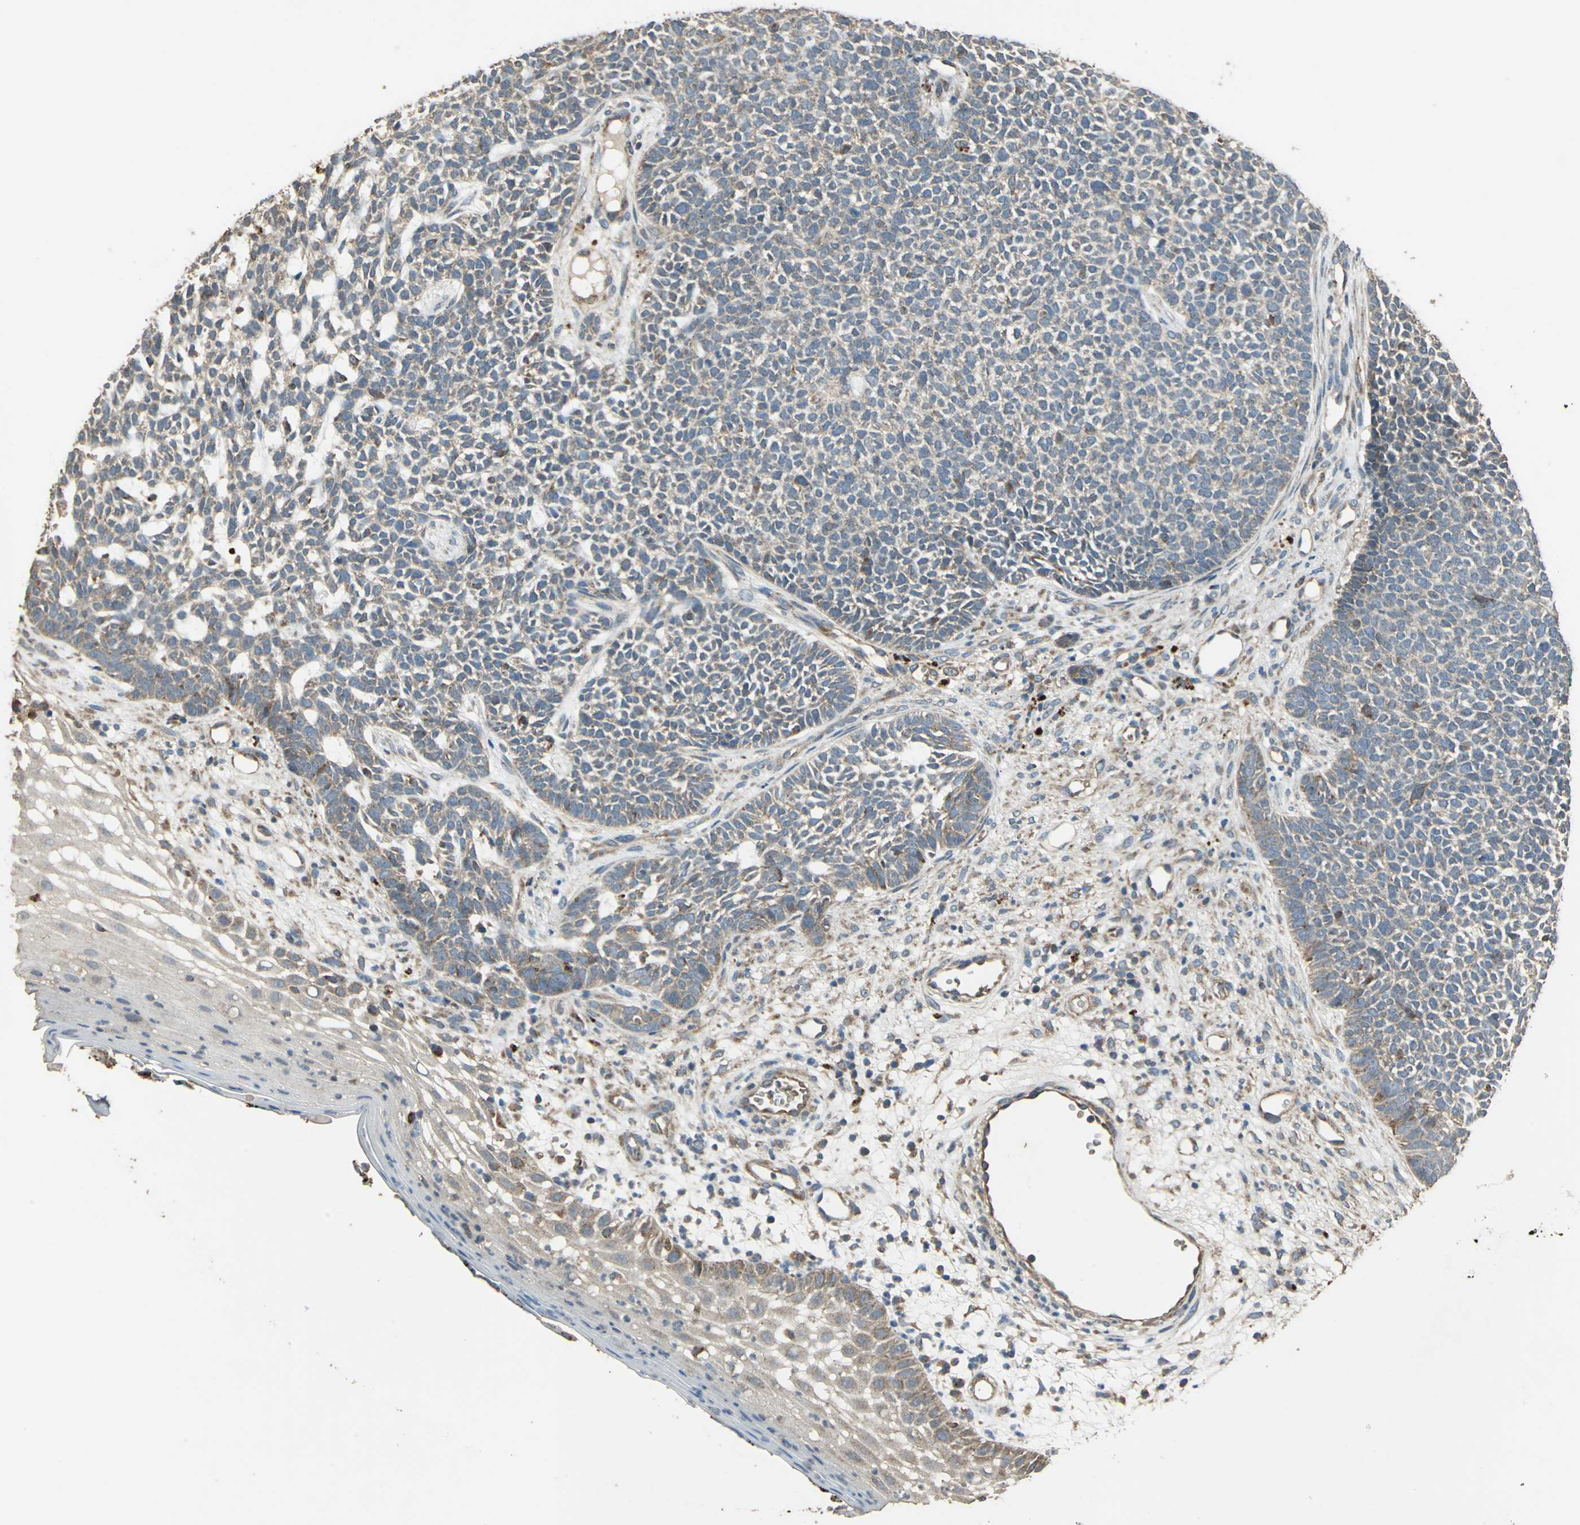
{"staining": {"intensity": "moderate", "quantity": ">75%", "location": "cytoplasmic/membranous"}, "tissue": "skin cancer", "cell_type": "Tumor cells", "image_type": "cancer", "snomed": [{"axis": "morphology", "description": "Basal cell carcinoma"}, {"axis": "topography", "description": "Skin"}], "caption": "A medium amount of moderate cytoplasmic/membranous expression is appreciated in about >75% of tumor cells in skin cancer tissue. (DAB = brown stain, brightfield microscopy at high magnification).", "gene": "POLRMT", "patient": {"sex": "female", "age": 84}}